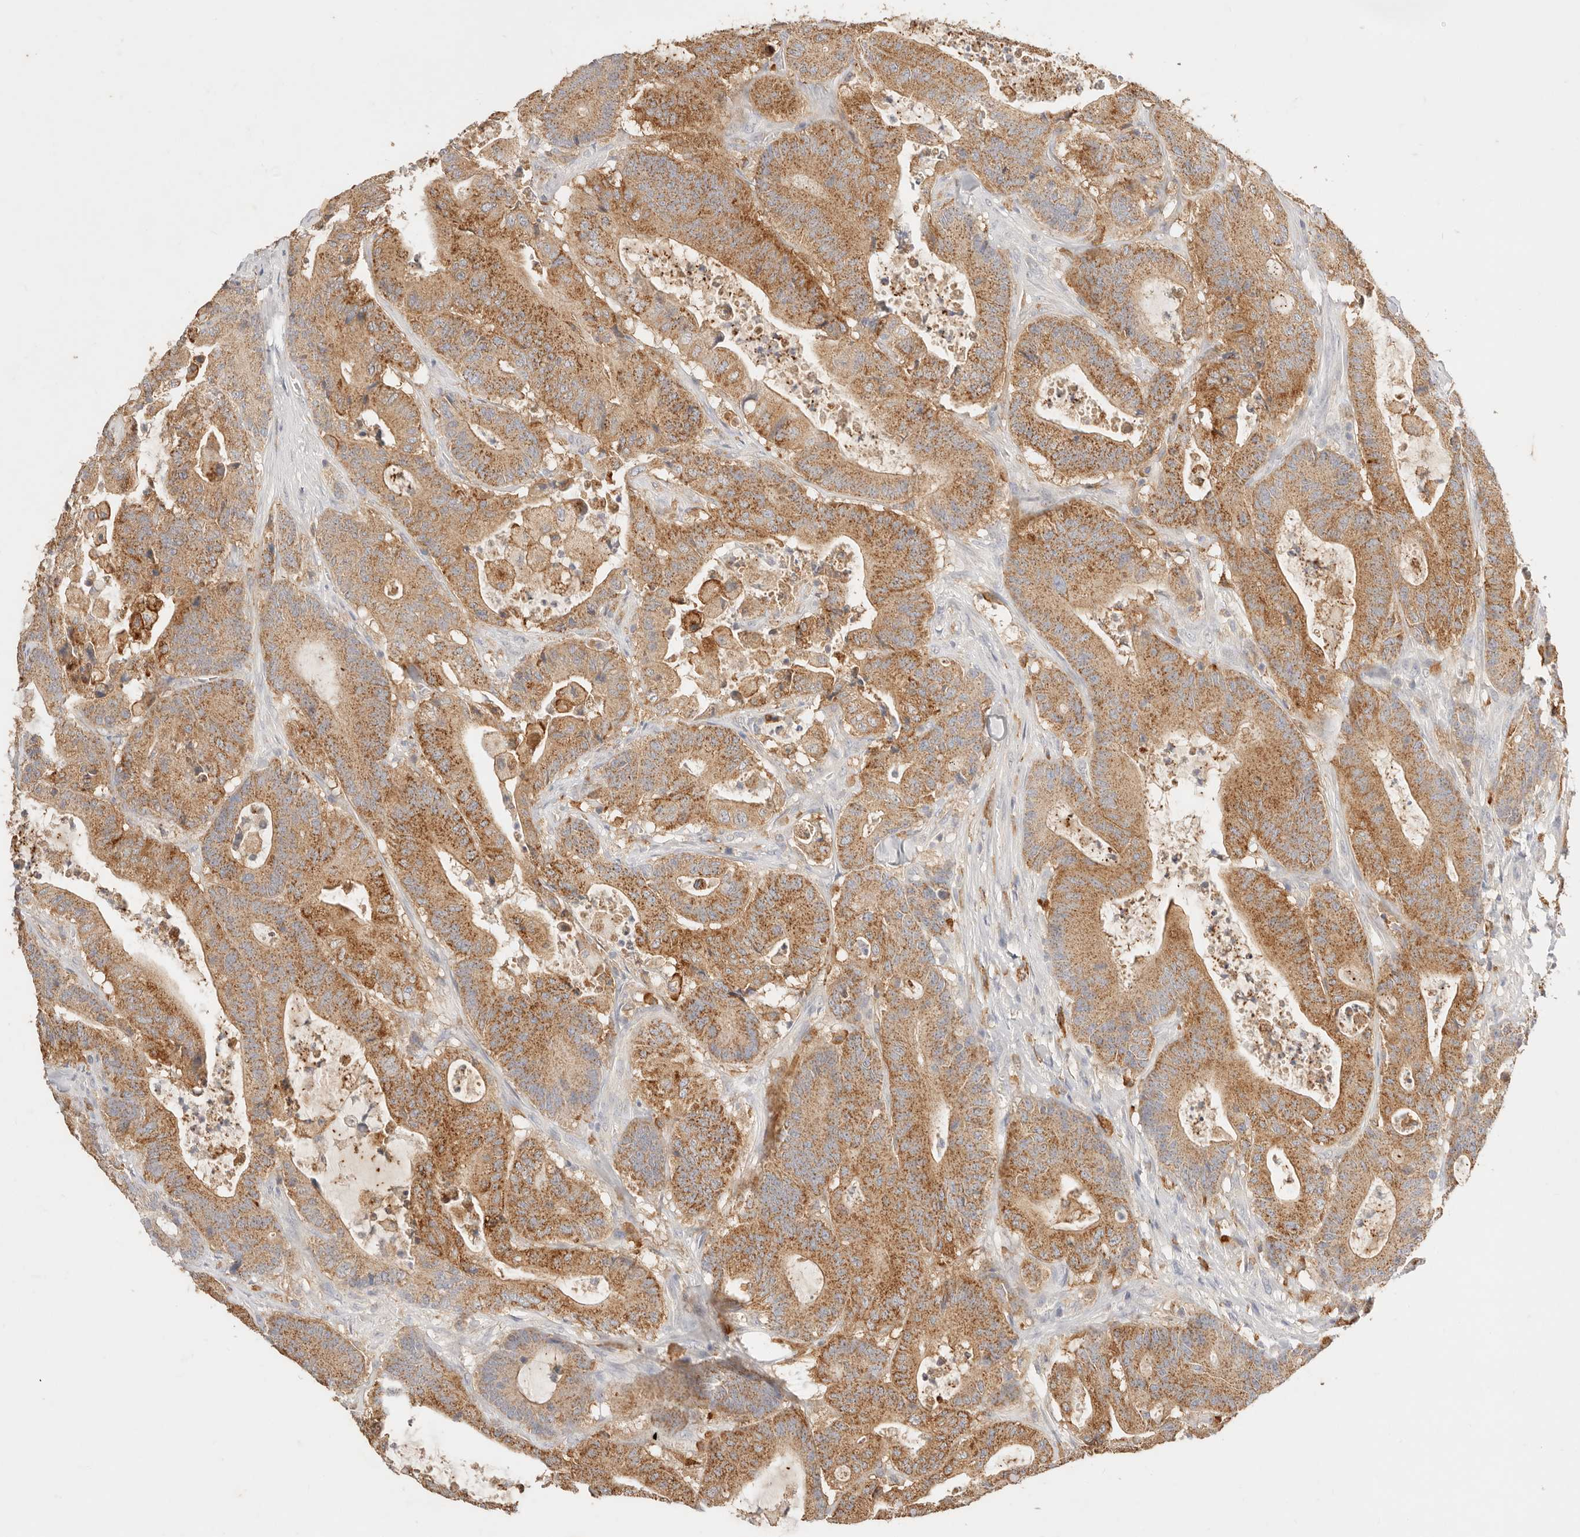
{"staining": {"intensity": "moderate", "quantity": ">75%", "location": "cytoplasmic/membranous"}, "tissue": "colorectal cancer", "cell_type": "Tumor cells", "image_type": "cancer", "snomed": [{"axis": "morphology", "description": "Adenocarcinoma, NOS"}, {"axis": "topography", "description": "Colon"}], "caption": "Human colorectal cancer (adenocarcinoma) stained for a protein (brown) displays moderate cytoplasmic/membranous positive positivity in approximately >75% of tumor cells.", "gene": "HK2", "patient": {"sex": "female", "age": 84}}